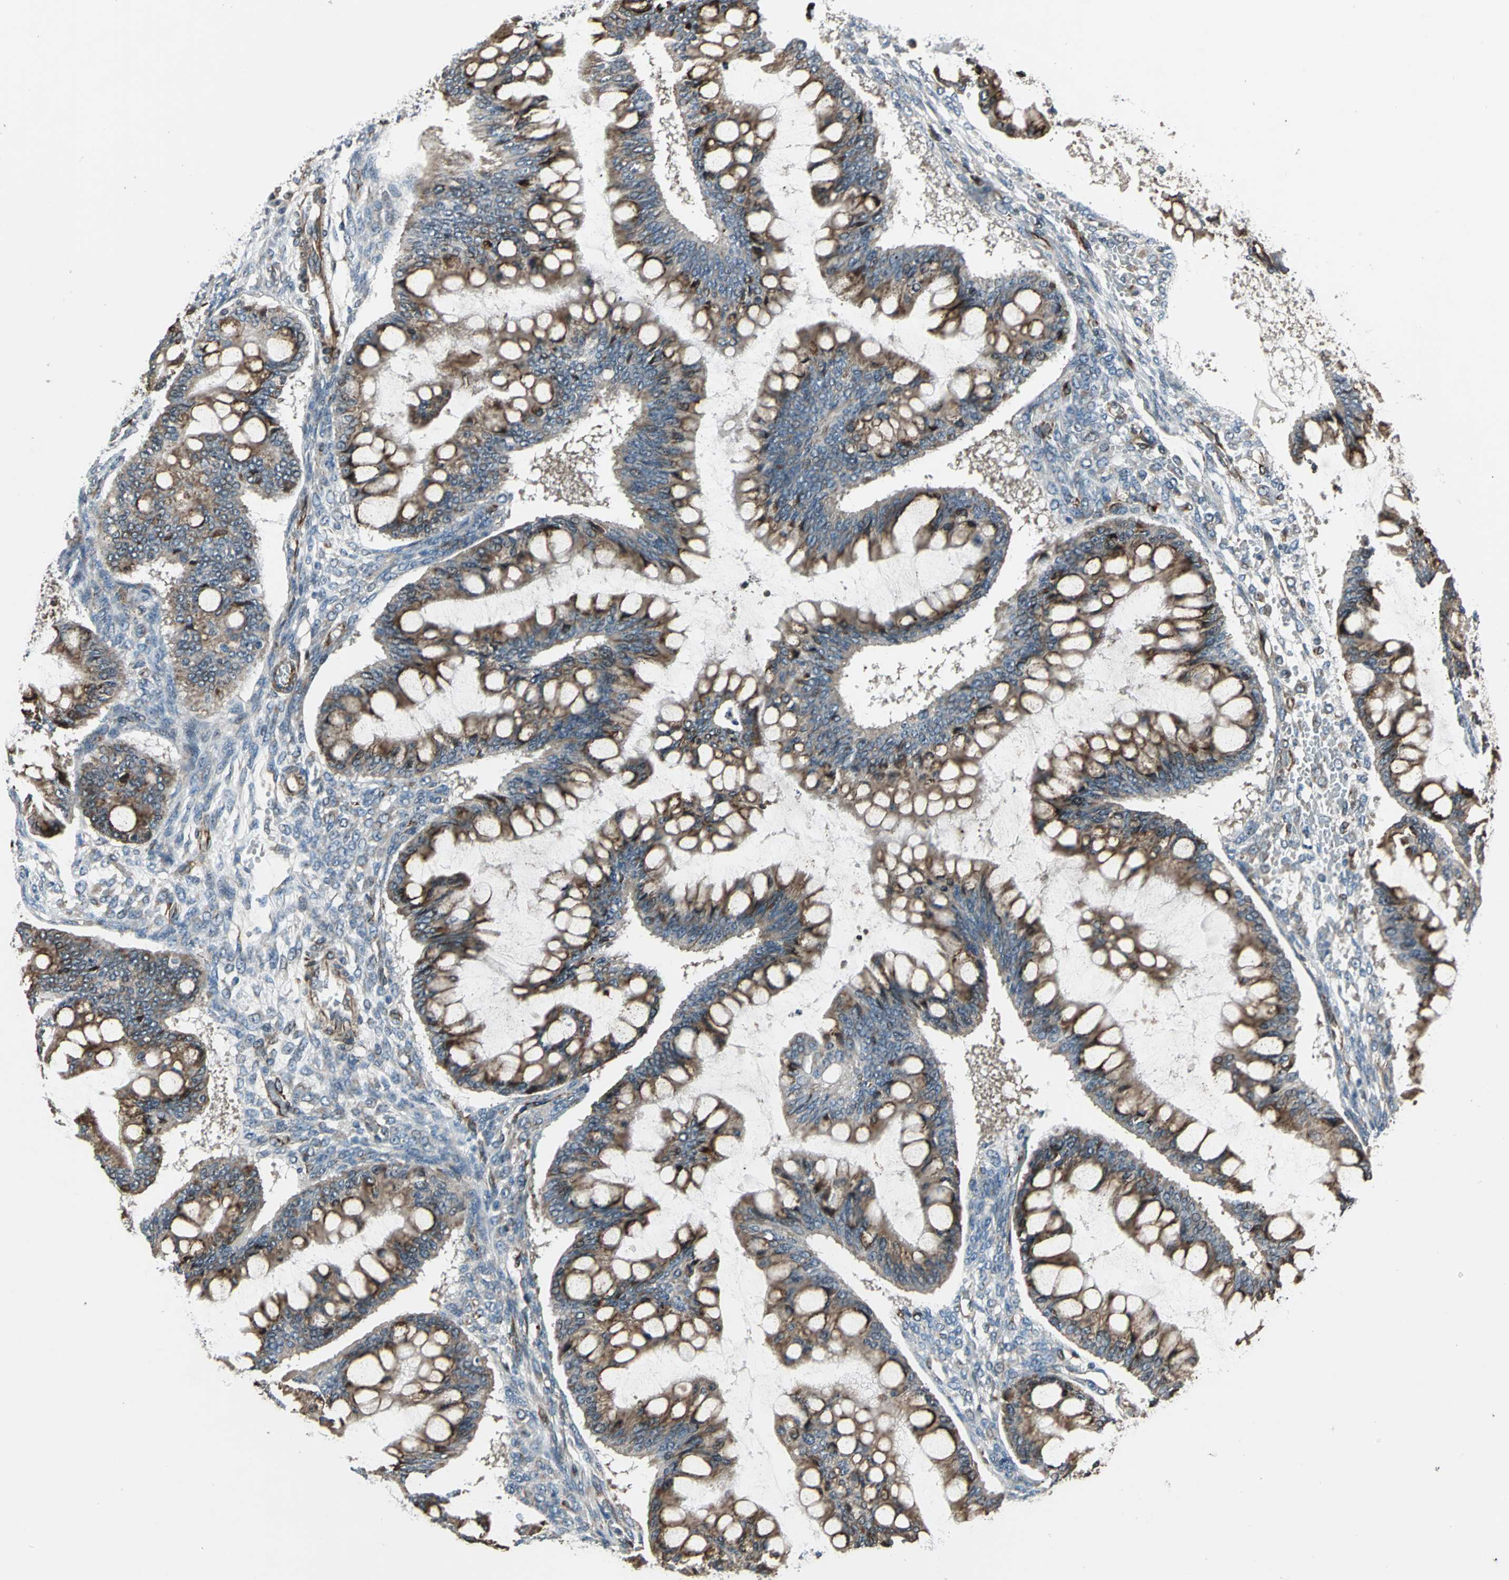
{"staining": {"intensity": "strong", "quantity": ">75%", "location": "cytoplasmic/membranous"}, "tissue": "ovarian cancer", "cell_type": "Tumor cells", "image_type": "cancer", "snomed": [{"axis": "morphology", "description": "Cystadenocarcinoma, mucinous, NOS"}, {"axis": "topography", "description": "Ovary"}], "caption": "A photomicrograph of human ovarian cancer (mucinous cystadenocarcinoma) stained for a protein demonstrates strong cytoplasmic/membranous brown staining in tumor cells. (DAB (3,3'-diaminobenzidine) = brown stain, brightfield microscopy at high magnification).", "gene": "EXD2", "patient": {"sex": "female", "age": 73}}